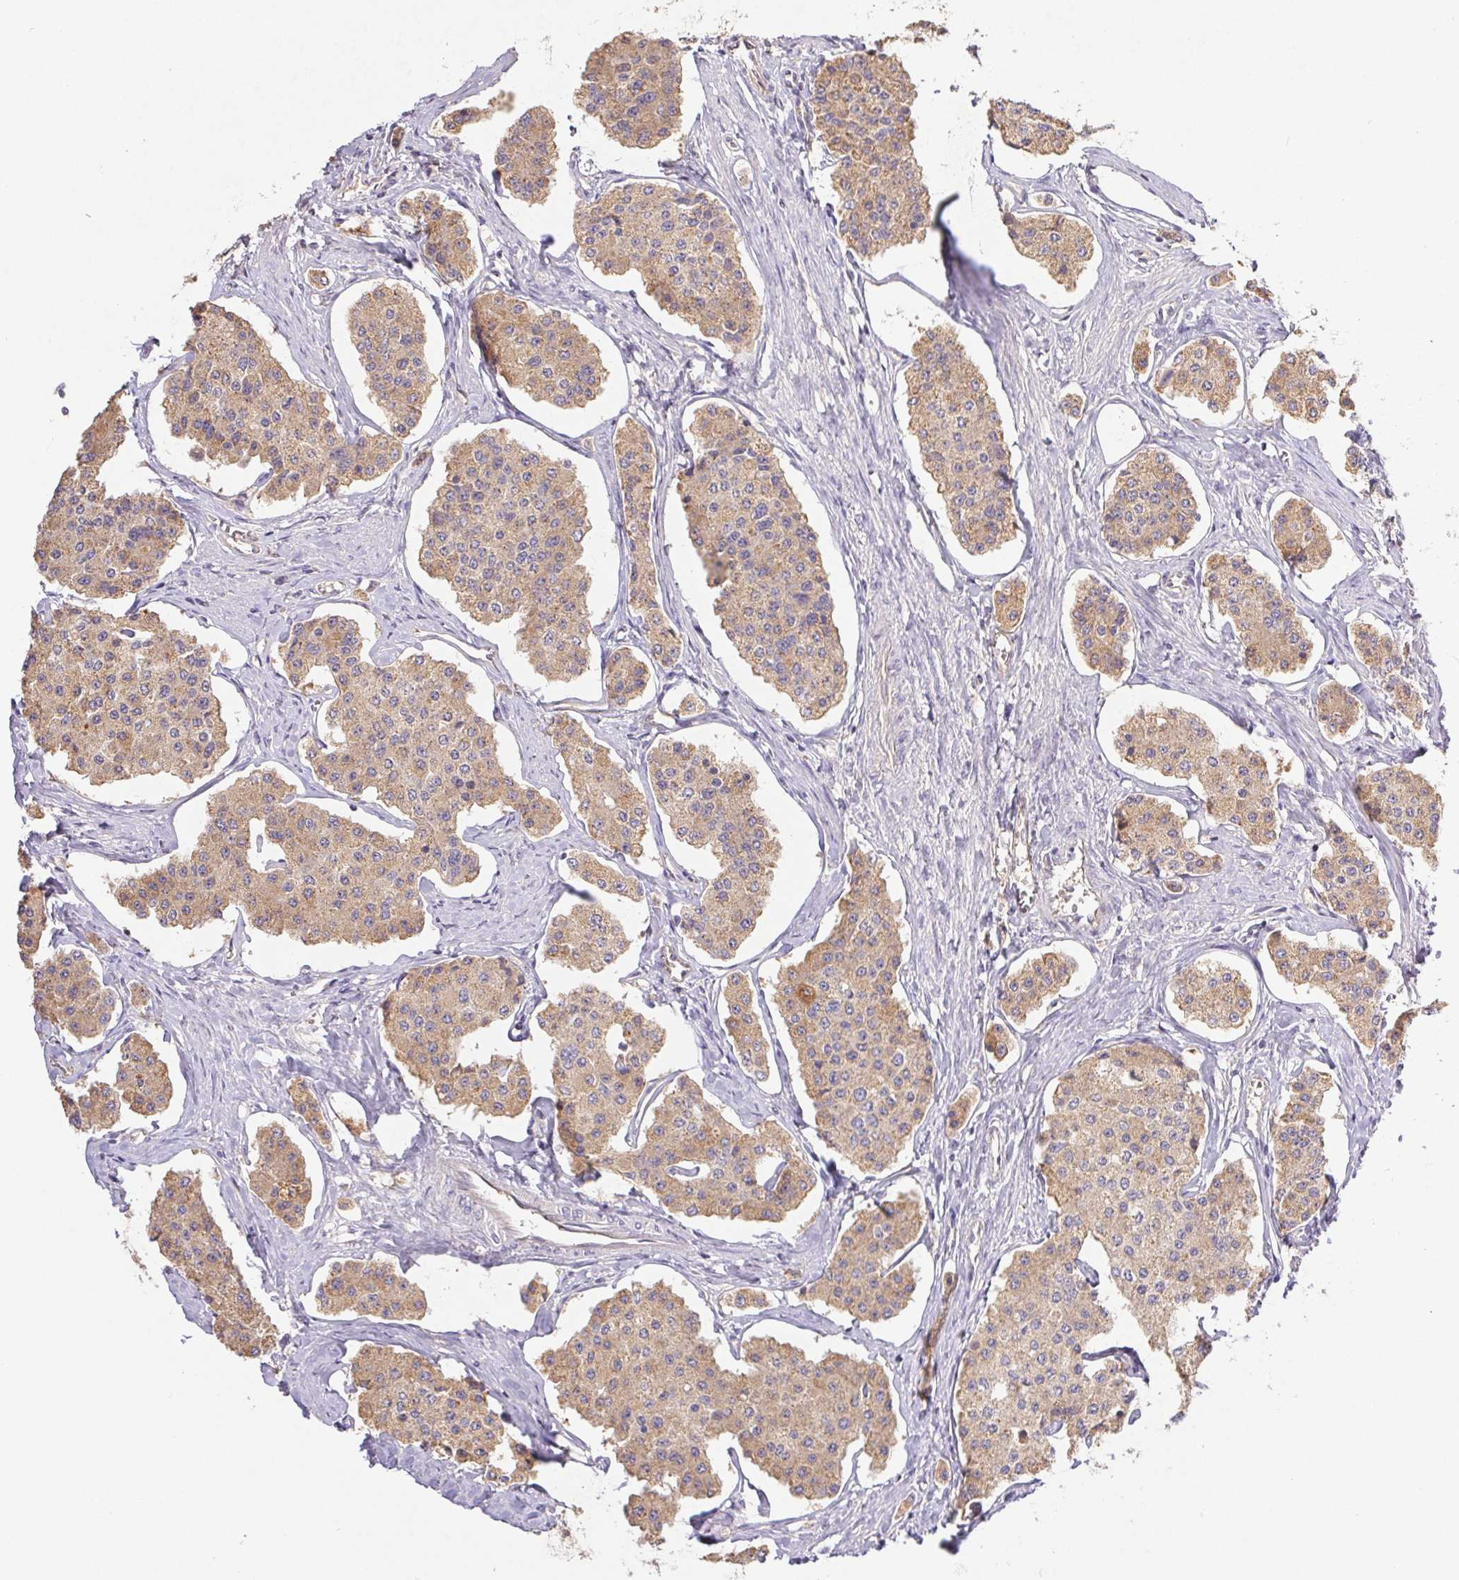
{"staining": {"intensity": "moderate", "quantity": ">75%", "location": "cytoplasmic/membranous"}, "tissue": "carcinoid", "cell_type": "Tumor cells", "image_type": "cancer", "snomed": [{"axis": "morphology", "description": "Carcinoid, malignant, NOS"}, {"axis": "topography", "description": "Small intestine"}], "caption": "IHC histopathology image of human carcinoid stained for a protein (brown), which displays medium levels of moderate cytoplasmic/membranous positivity in approximately >75% of tumor cells.", "gene": "RAB11A", "patient": {"sex": "female", "age": 65}}